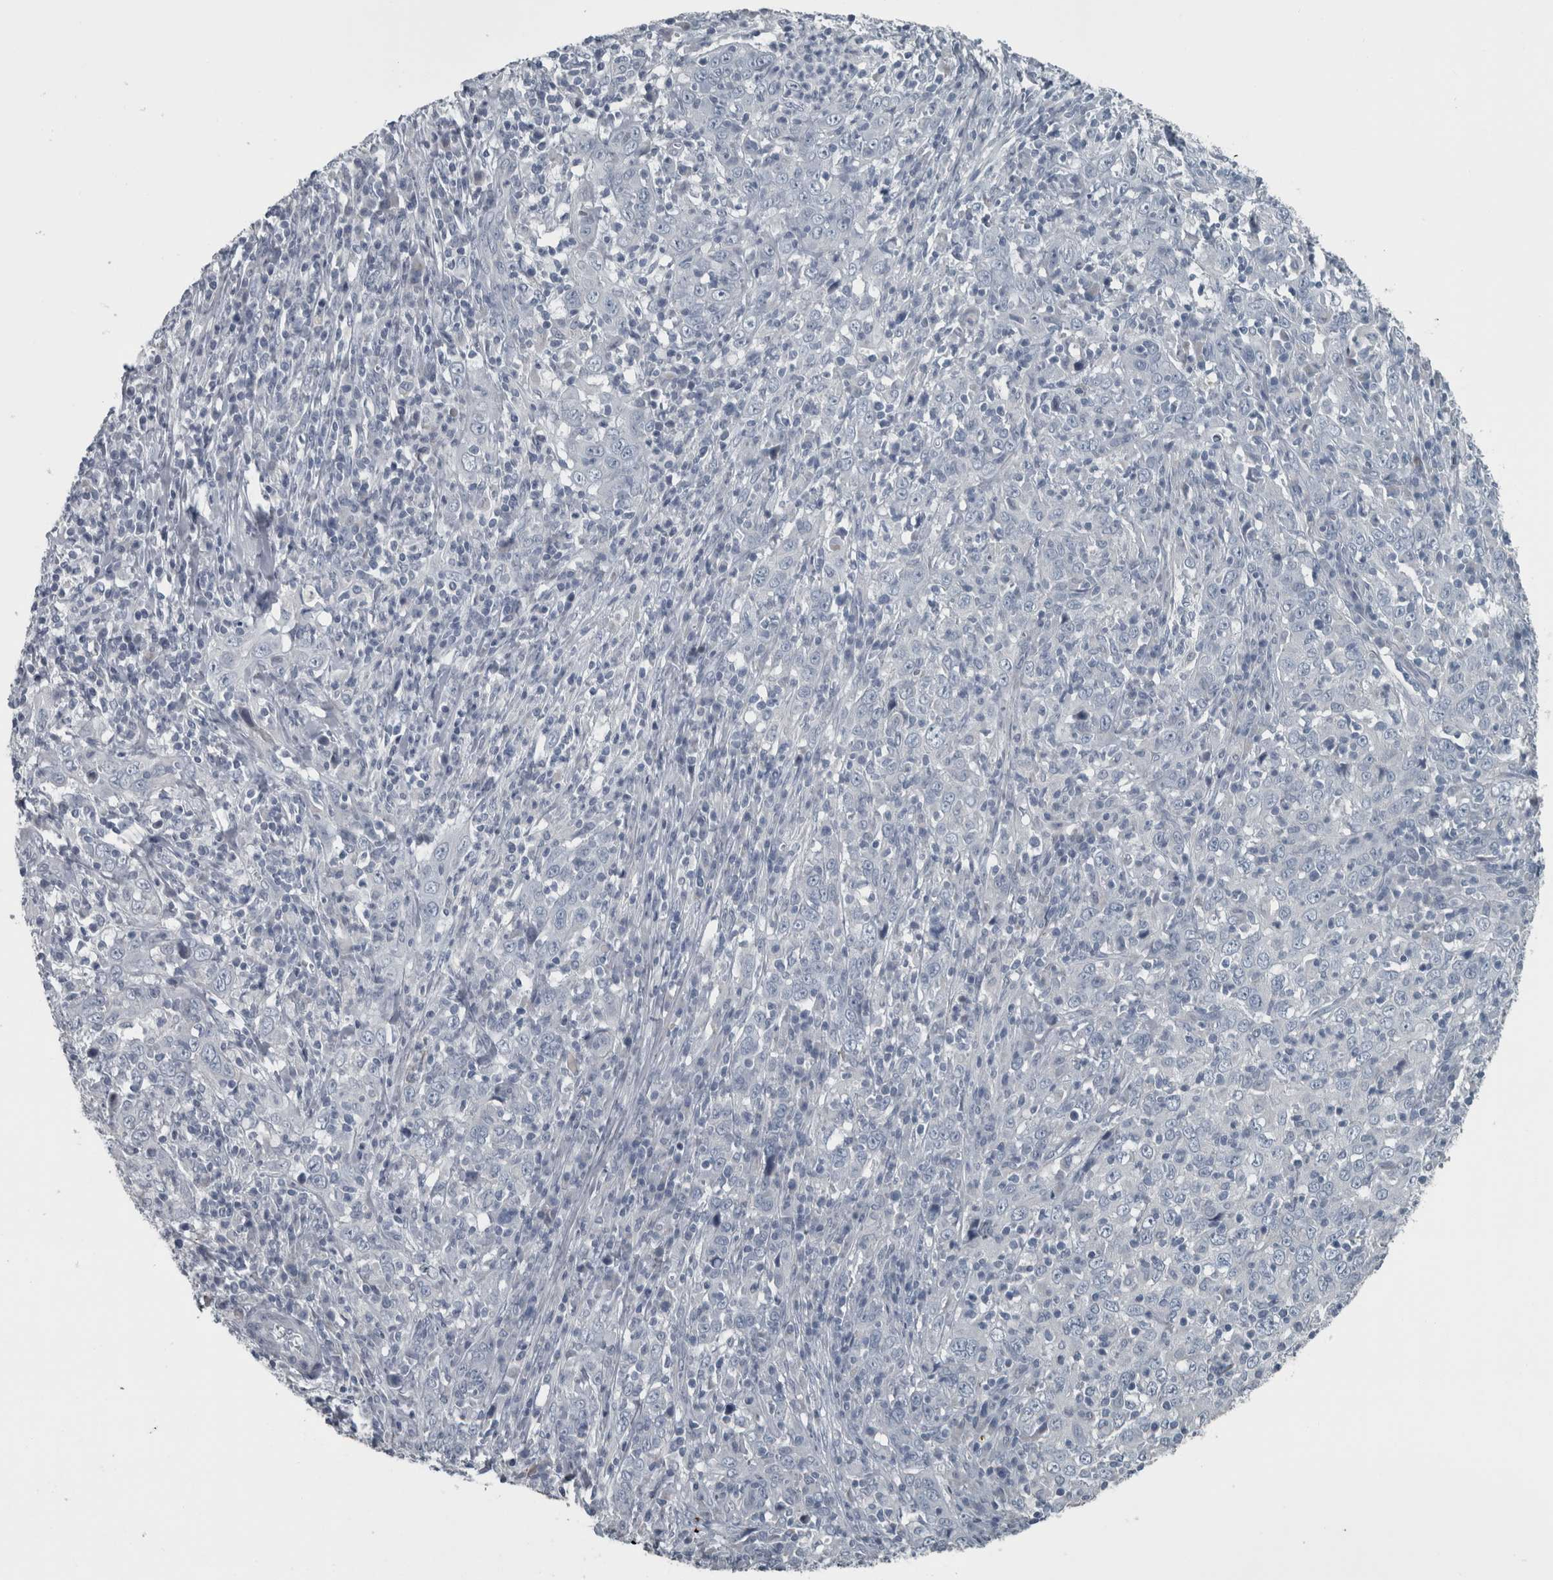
{"staining": {"intensity": "negative", "quantity": "none", "location": "none"}, "tissue": "cervical cancer", "cell_type": "Tumor cells", "image_type": "cancer", "snomed": [{"axis": "morphology", "description": "Squamous cell carcinoma, NOS"}, {"axis": "topography", "description": "Cervix"}], "caption": "A histopathology image of human cervical cancer (squamous cell carcinoma) is negative for staining in tumor cells.", "gene": "KRT20", "patient": {"sex": "female", "age": 46}}